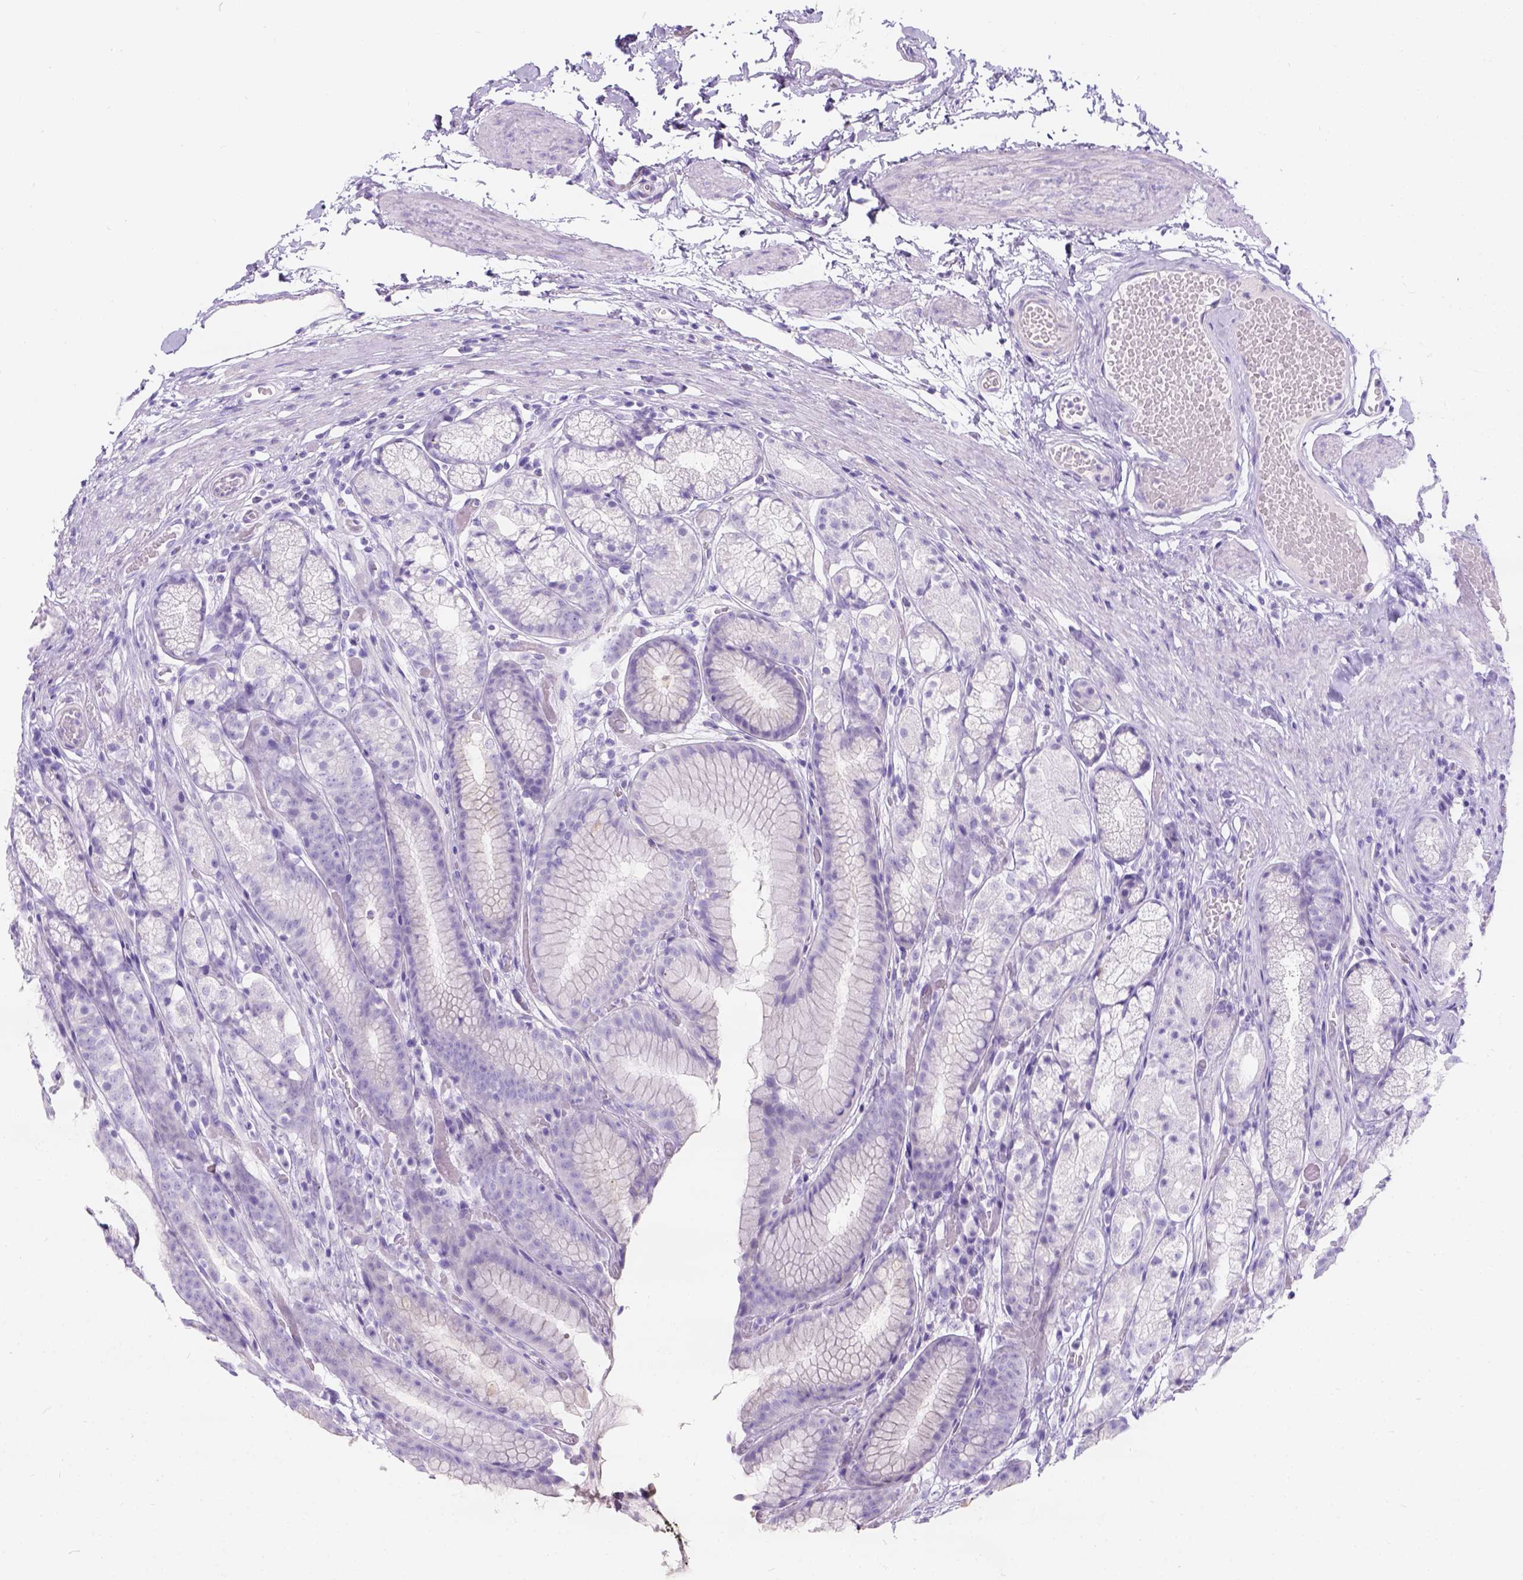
{"staining": {"intensity": "negative", "quantity": "none", "location": "none"}, "tissue": "stomach", "cell_type": "Glandular cells", "image_type": "normal", "snomed": [{"axis": "morphology", "description": "Normal tissue, NOS"}, {"axis": "topography", "description": "Stomach"}], "caption": "A high-resolution photomicrograph shows IHC staining of unremarkable stomach, which demonstrates no significant positivity in glandular cells. (DAB IHC with hematoxylin counter stain).", "gene": "C7orf57", "patient": {"sex": "male", "age": 70}}